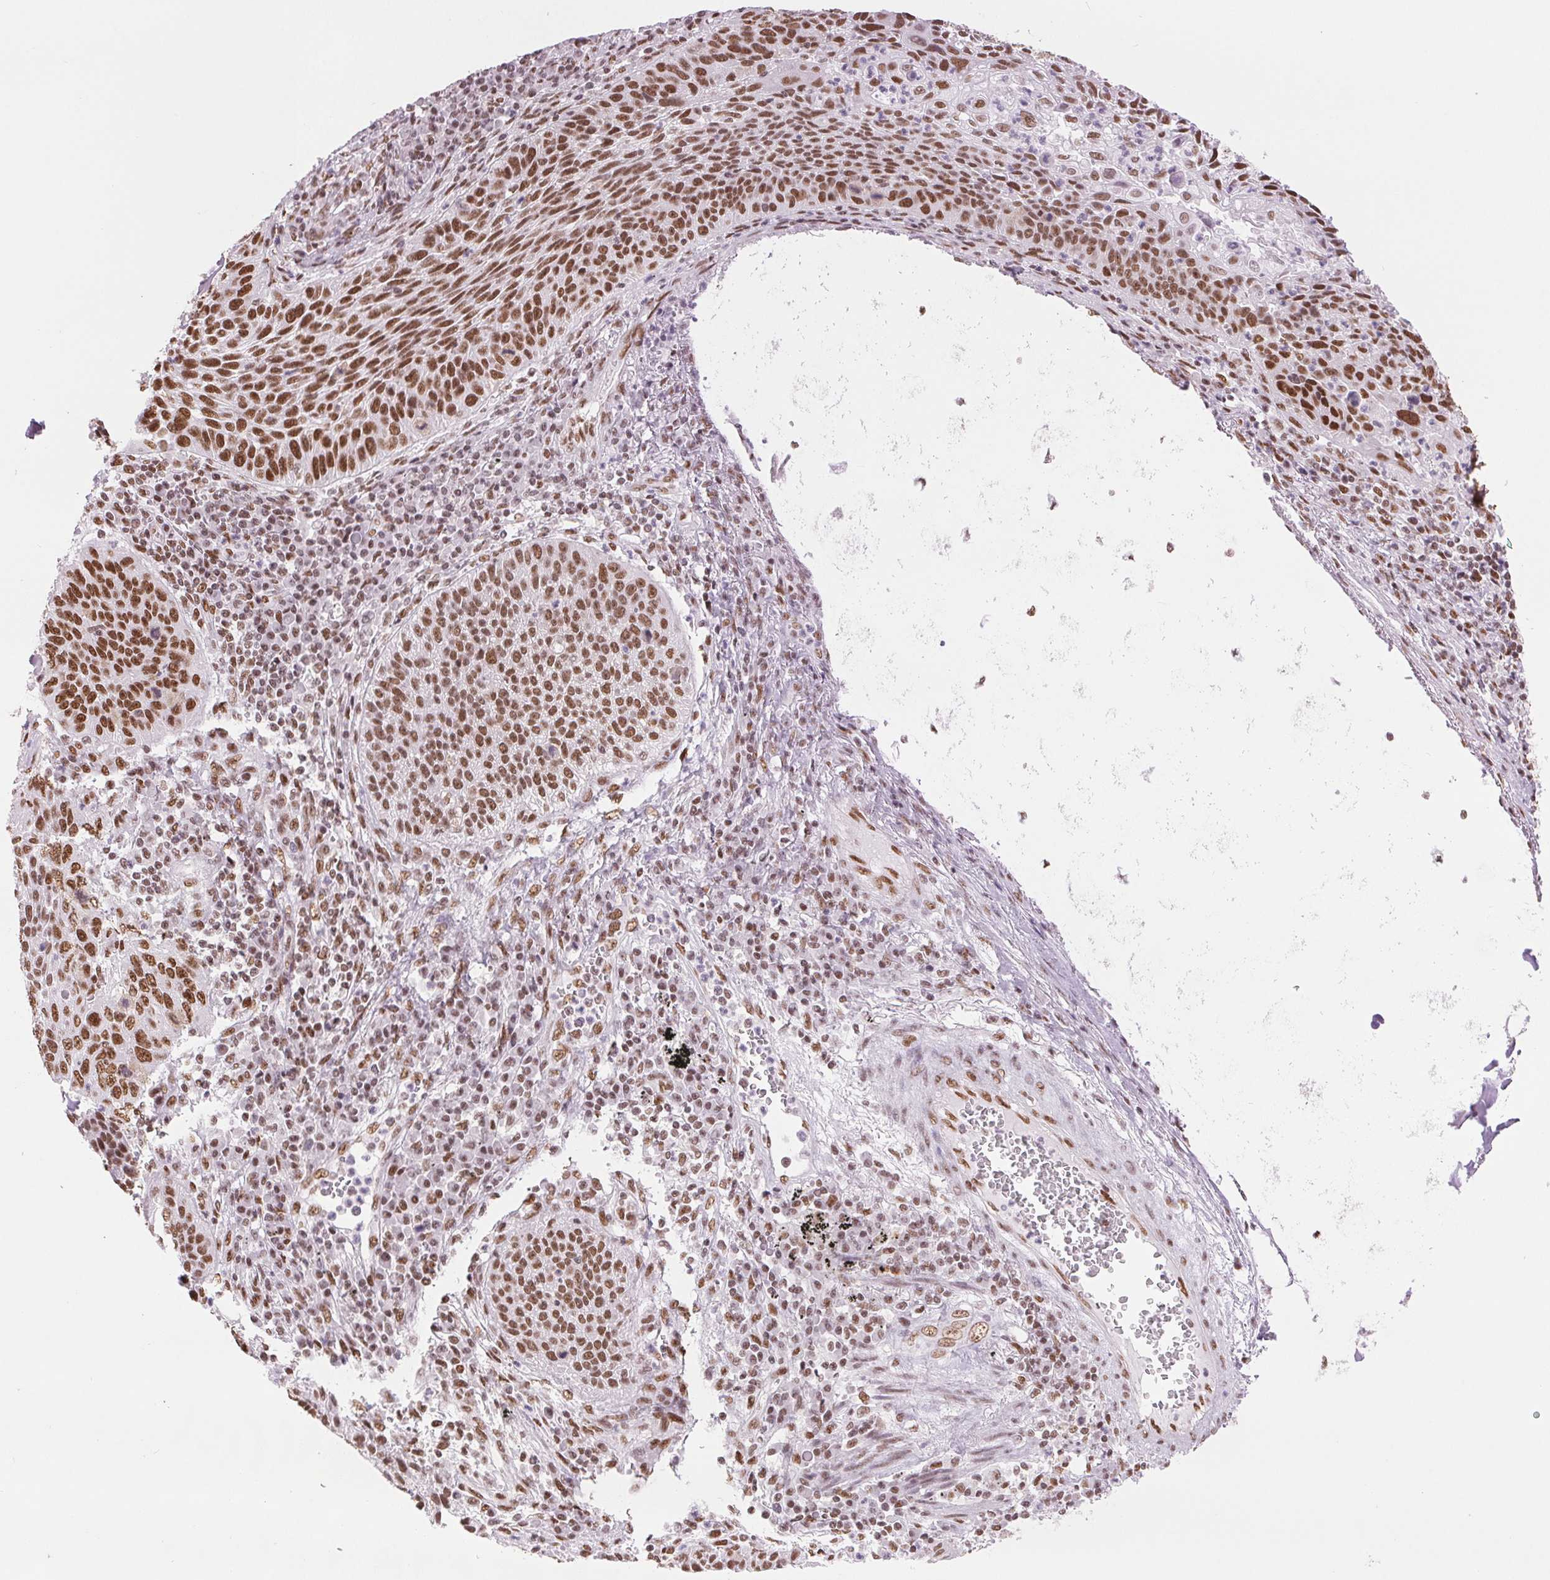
{"staining": {"intensity": "moderate", "quantity": ">75%", "location": "nuclear"}, "tissue": "lung cancer", "cell_type": "Tumor cells", "image_type": "cancer", "snomed": [{"axis": "morphology", "description": "Squamous cell carcinoma, NOS"}, {"axis": "morphology", "description": "Squamous cell carcinoma, metastatic, NOS"}, {"axis": "topography", "description": "Lung"}, {"axis": "topography", "description": "Pleura, NOS"}], "caption": "Human lung cancer (metastatic squamous cell carcinoma) stained with a protein marker exhibits moderate staining in tumor cells.", "gene": "ZFR2", "patient": {"sex": "male", "age": 72}}